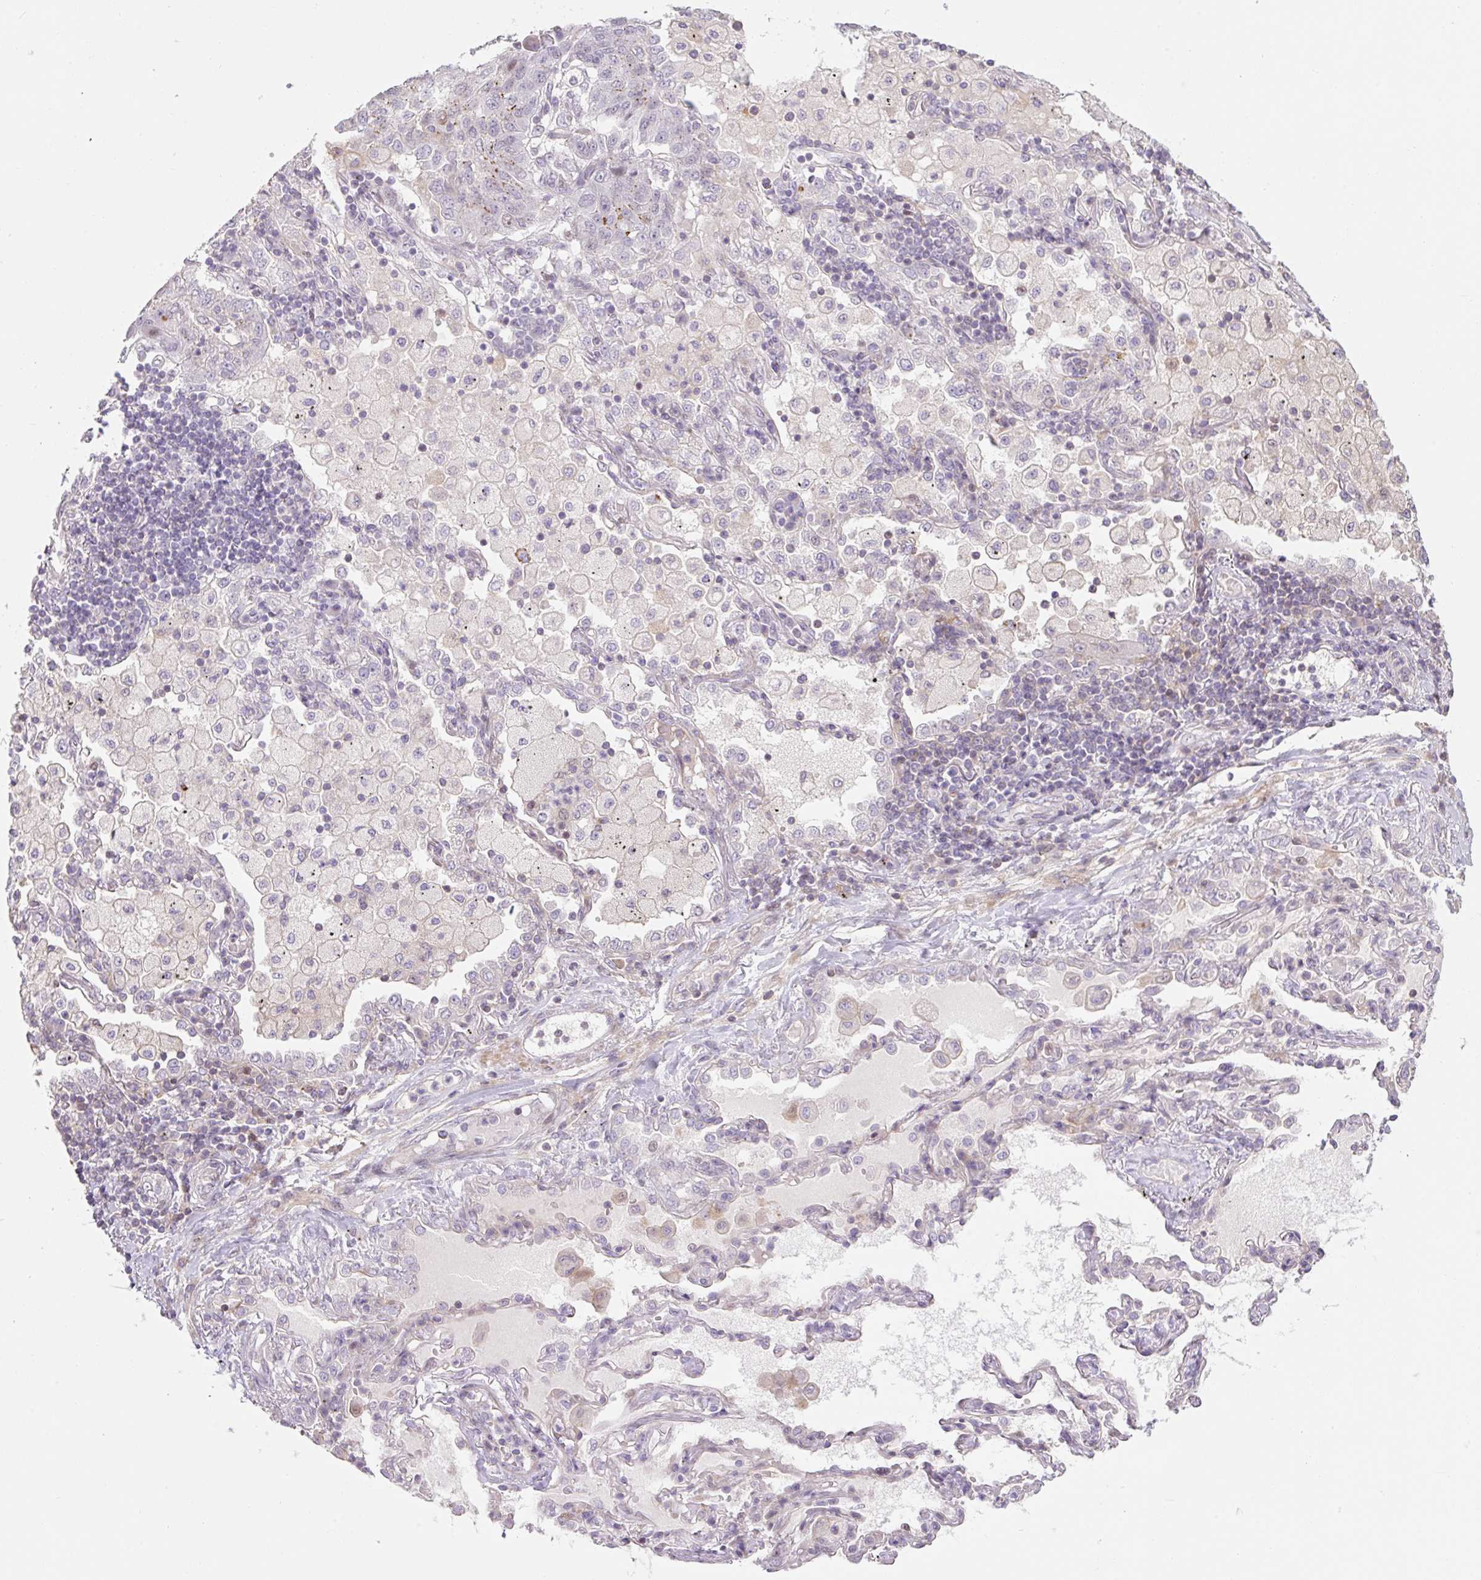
{"staining": {"intensity": "weak", "quantity": "<25%", "location": "cytoplasmic/membranous"}, "tissue": "lung cancer", "cell_type": "Tumor cells", "image_type": "cancer", "snomed": [{"axis": "morphology", "description": "Squamous cell carcinoma, NOS"}, {"axis": "topography", "description": "Lung"}], "caption": "DAB (3,3'-diaminobenzidine) immunohistochemical staining of human lung cancer reveals no significant positivity in tumor cells. (Stains: DAB (3,3'-diaminobenzidine) immunohistochemistry with hematoxylin counter stain, Microscopy: brightfield microscopy at high magnification).", "gene": "ZNF552", "patient": {"sex": "female", "age": 70}}